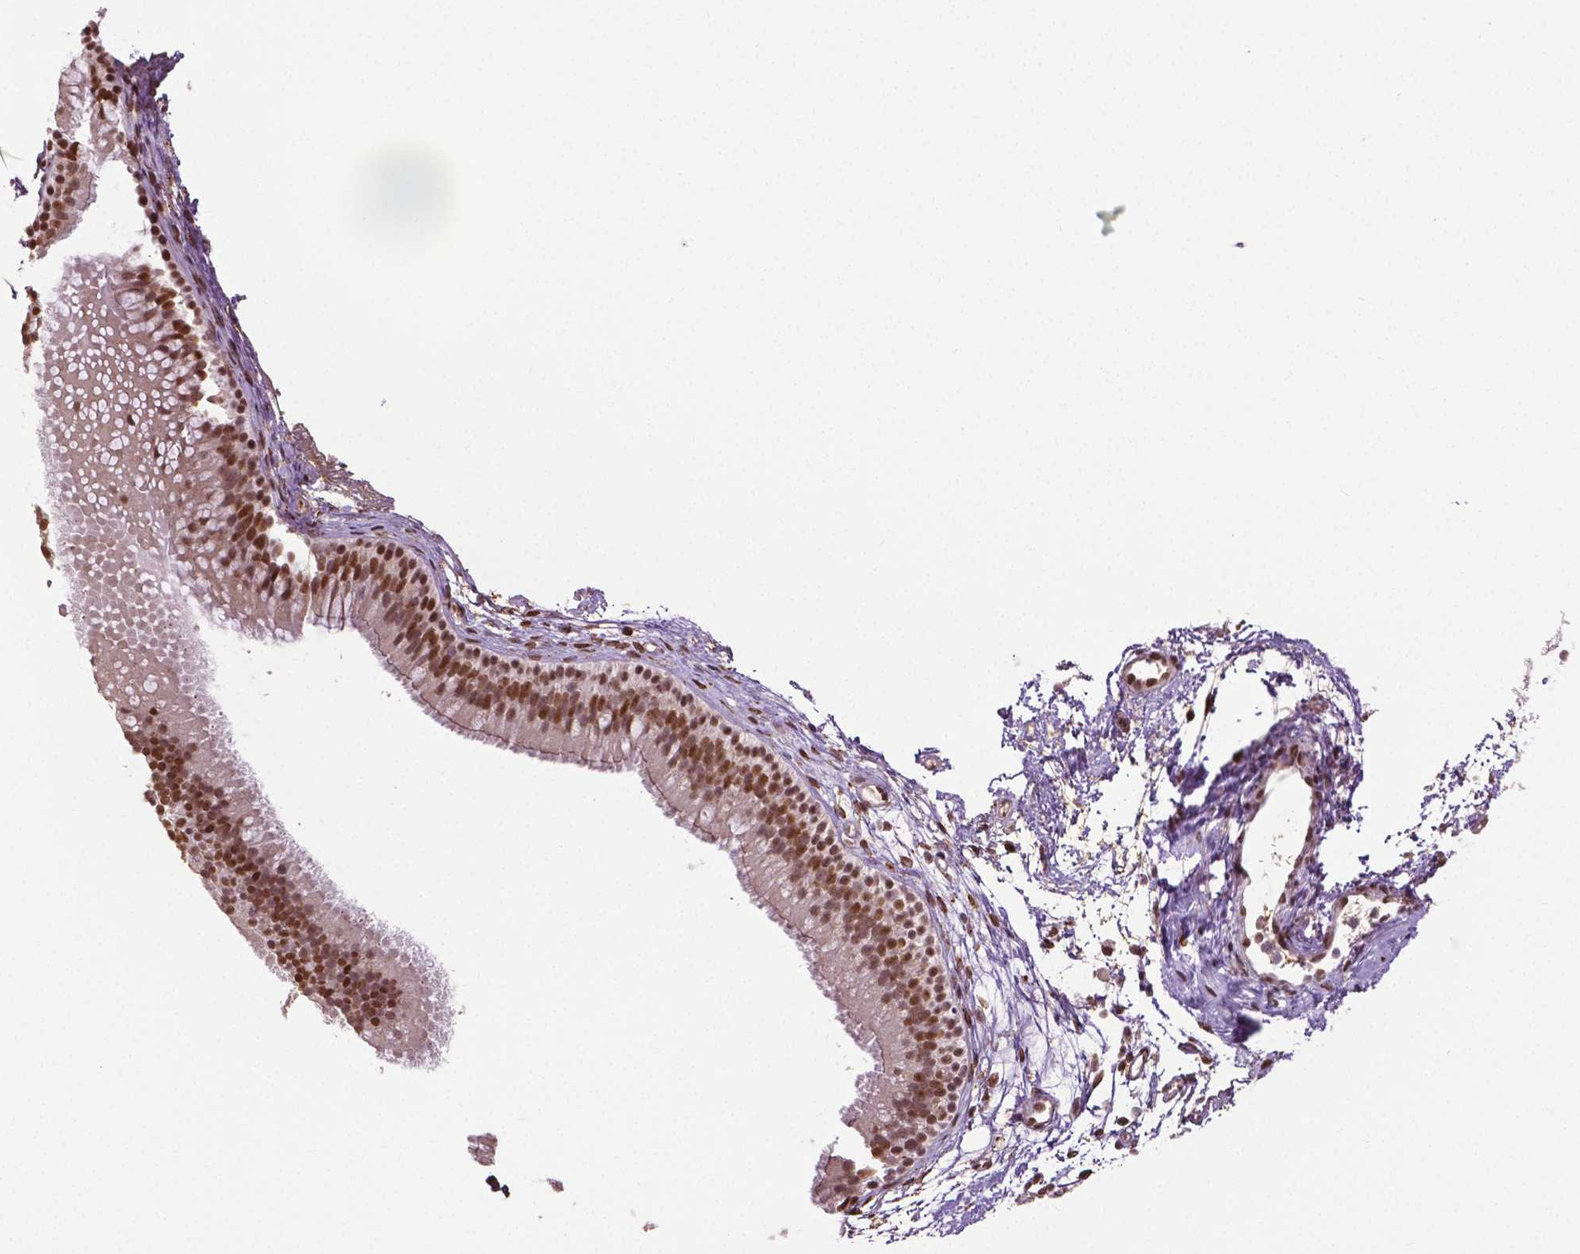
{"staining": {"intensity": "moderate", "quantity": ">75%", "location": "nuclear"}, "tissue": "nasopharynx", "cell_type": "Respiratory epithelial cells", "image_type": "normal", "snomed": [{"axis": "morphology", "description": "Normal tissue, NOS"}, {"axis": "topography", "description": "Nasopharynx"}], "caption": "Immunohistochemical staining of unremarkable human nasopharynx displays medium levels of moderate nuclear positivity in about >75% of respiratory epithelial cells. The protein is shown in brown color, while the nuclei are stained blue.", "gene": "DLX5", "patient": {"sex": "male", "age": 58}}